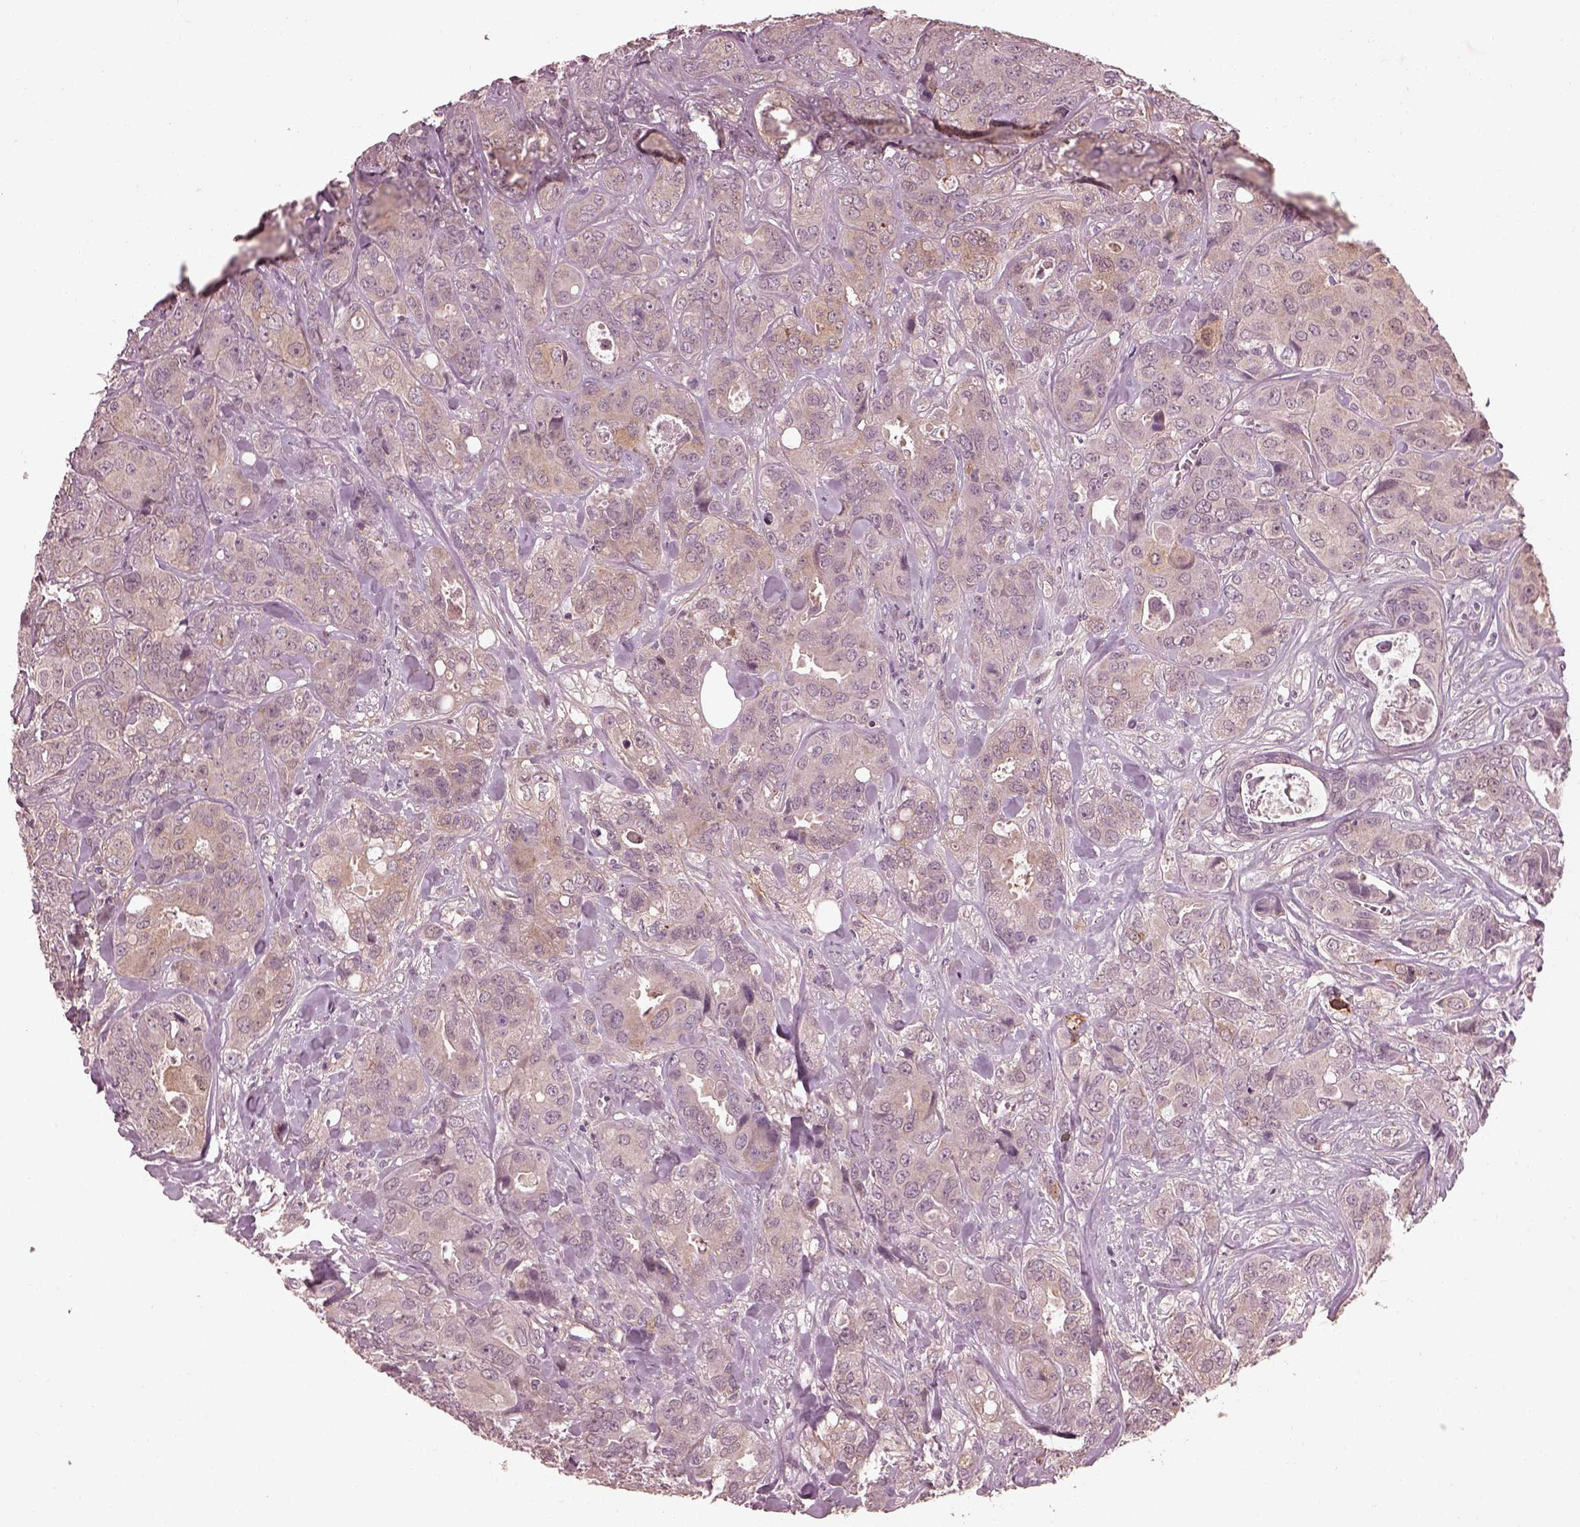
{"staining": {"intensity": "negative", "quantity": "none", "location": "none"}, "tissue": "breast cancer", "cell_type": "Tumor cells", "image_type": "cancer", "snomed": [{"axis": "morphology", "description": "Duct carcinoma"}, {"axis": "topography", "description": "Breast"}], "caption": "IHC of invasive ductal carcinoma (breast) displays no positivity in tumor cells.", "gene": "EFEMP1", "patient": {"sex": "female", "age": 43}}